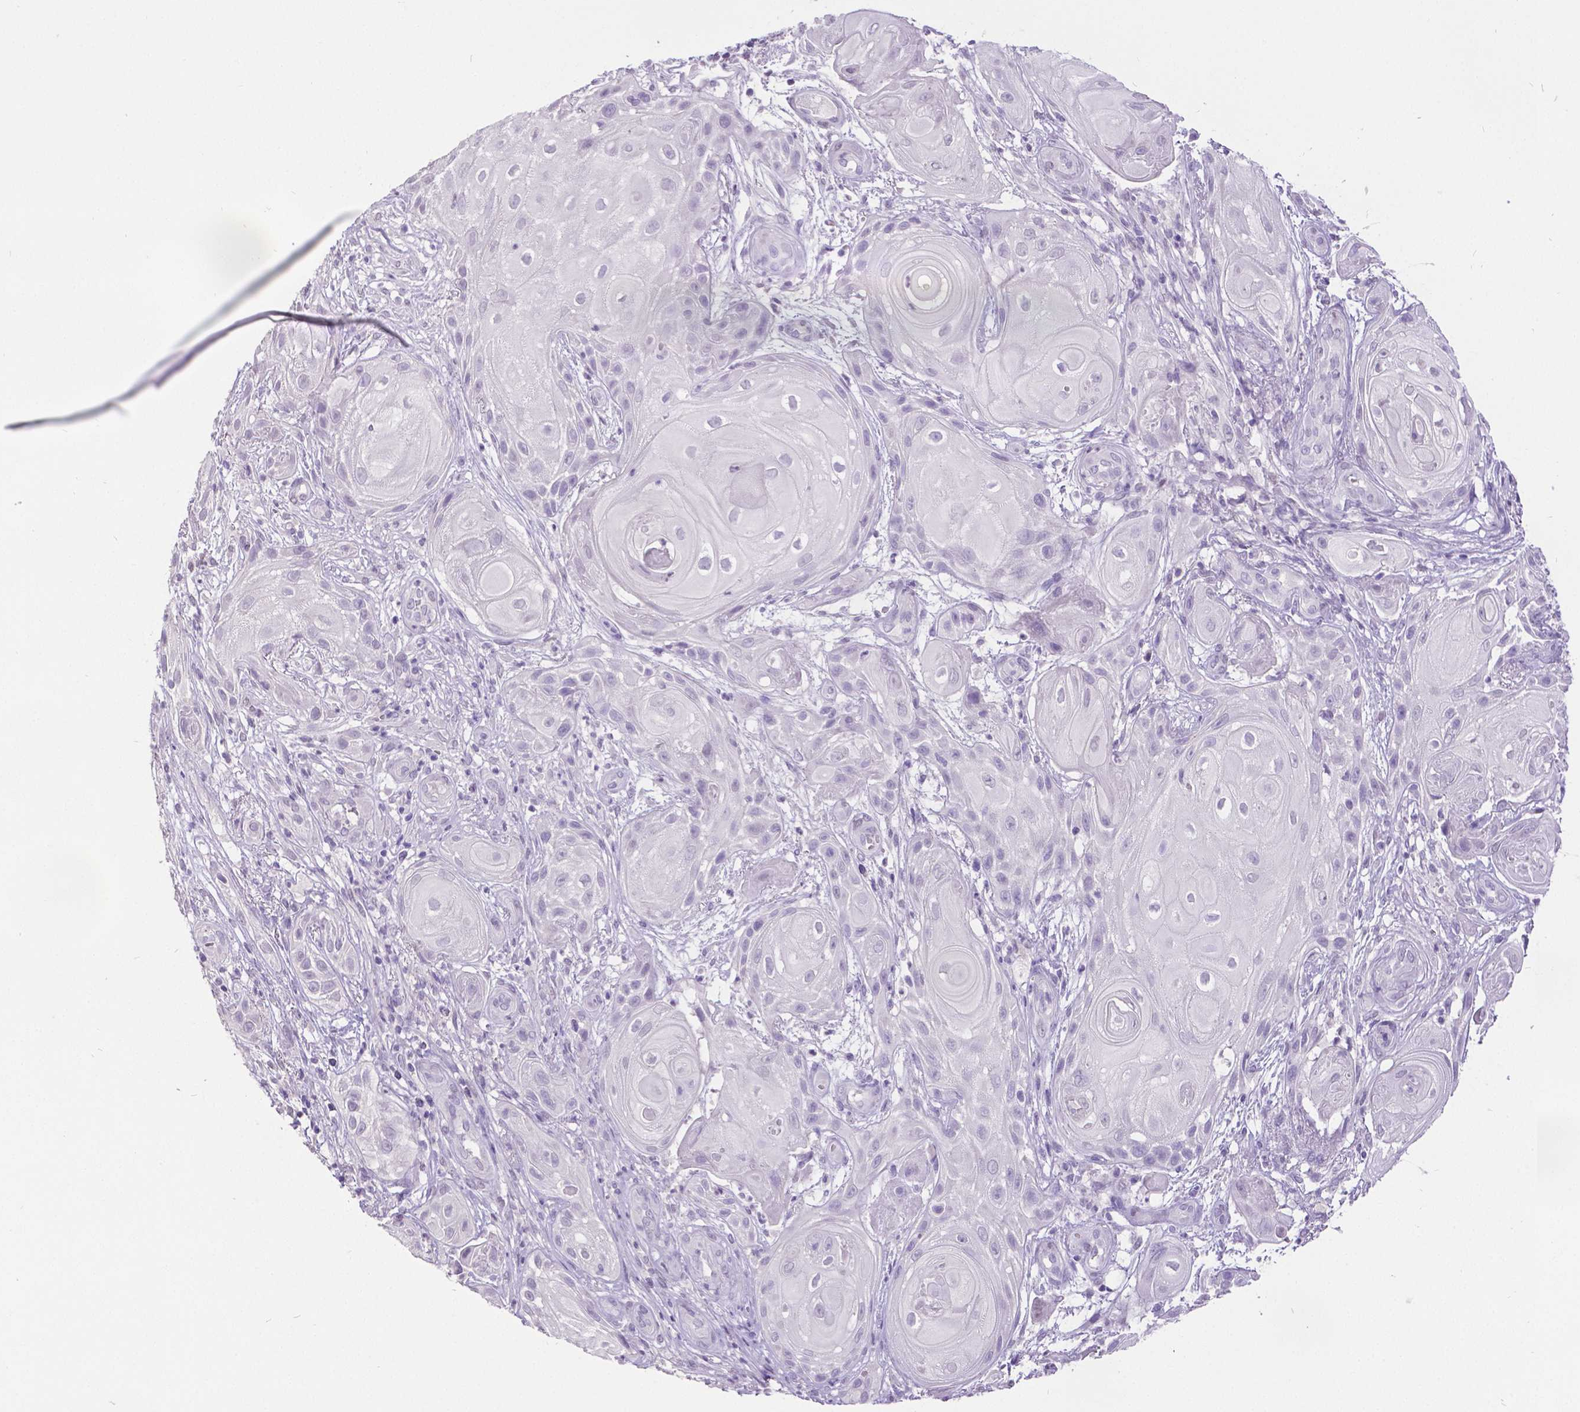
{"staining": {"intensity": "negative", "quantity": "none", "location": "none"}, "tissue": "skin cancer", "cell_type": "Tumor cells", "image_type": "cancer", "snomed": [{"axis": "morphology", "description": "Squamous cell carcinoma, NOS"}, {"axis": "topography", "description": "Skin"}], "caption": "The photomicrograph displays no significant expression in tumor cells of squamous cell carcinoma (skin). The staining was performed using DAB to visualize the protein expression in brown, while the nuclei were stained in blue with hematoxylin (Magnification: 20x).", "gene": "SATB2", "patient": {"sex": "male", "age": 62}}